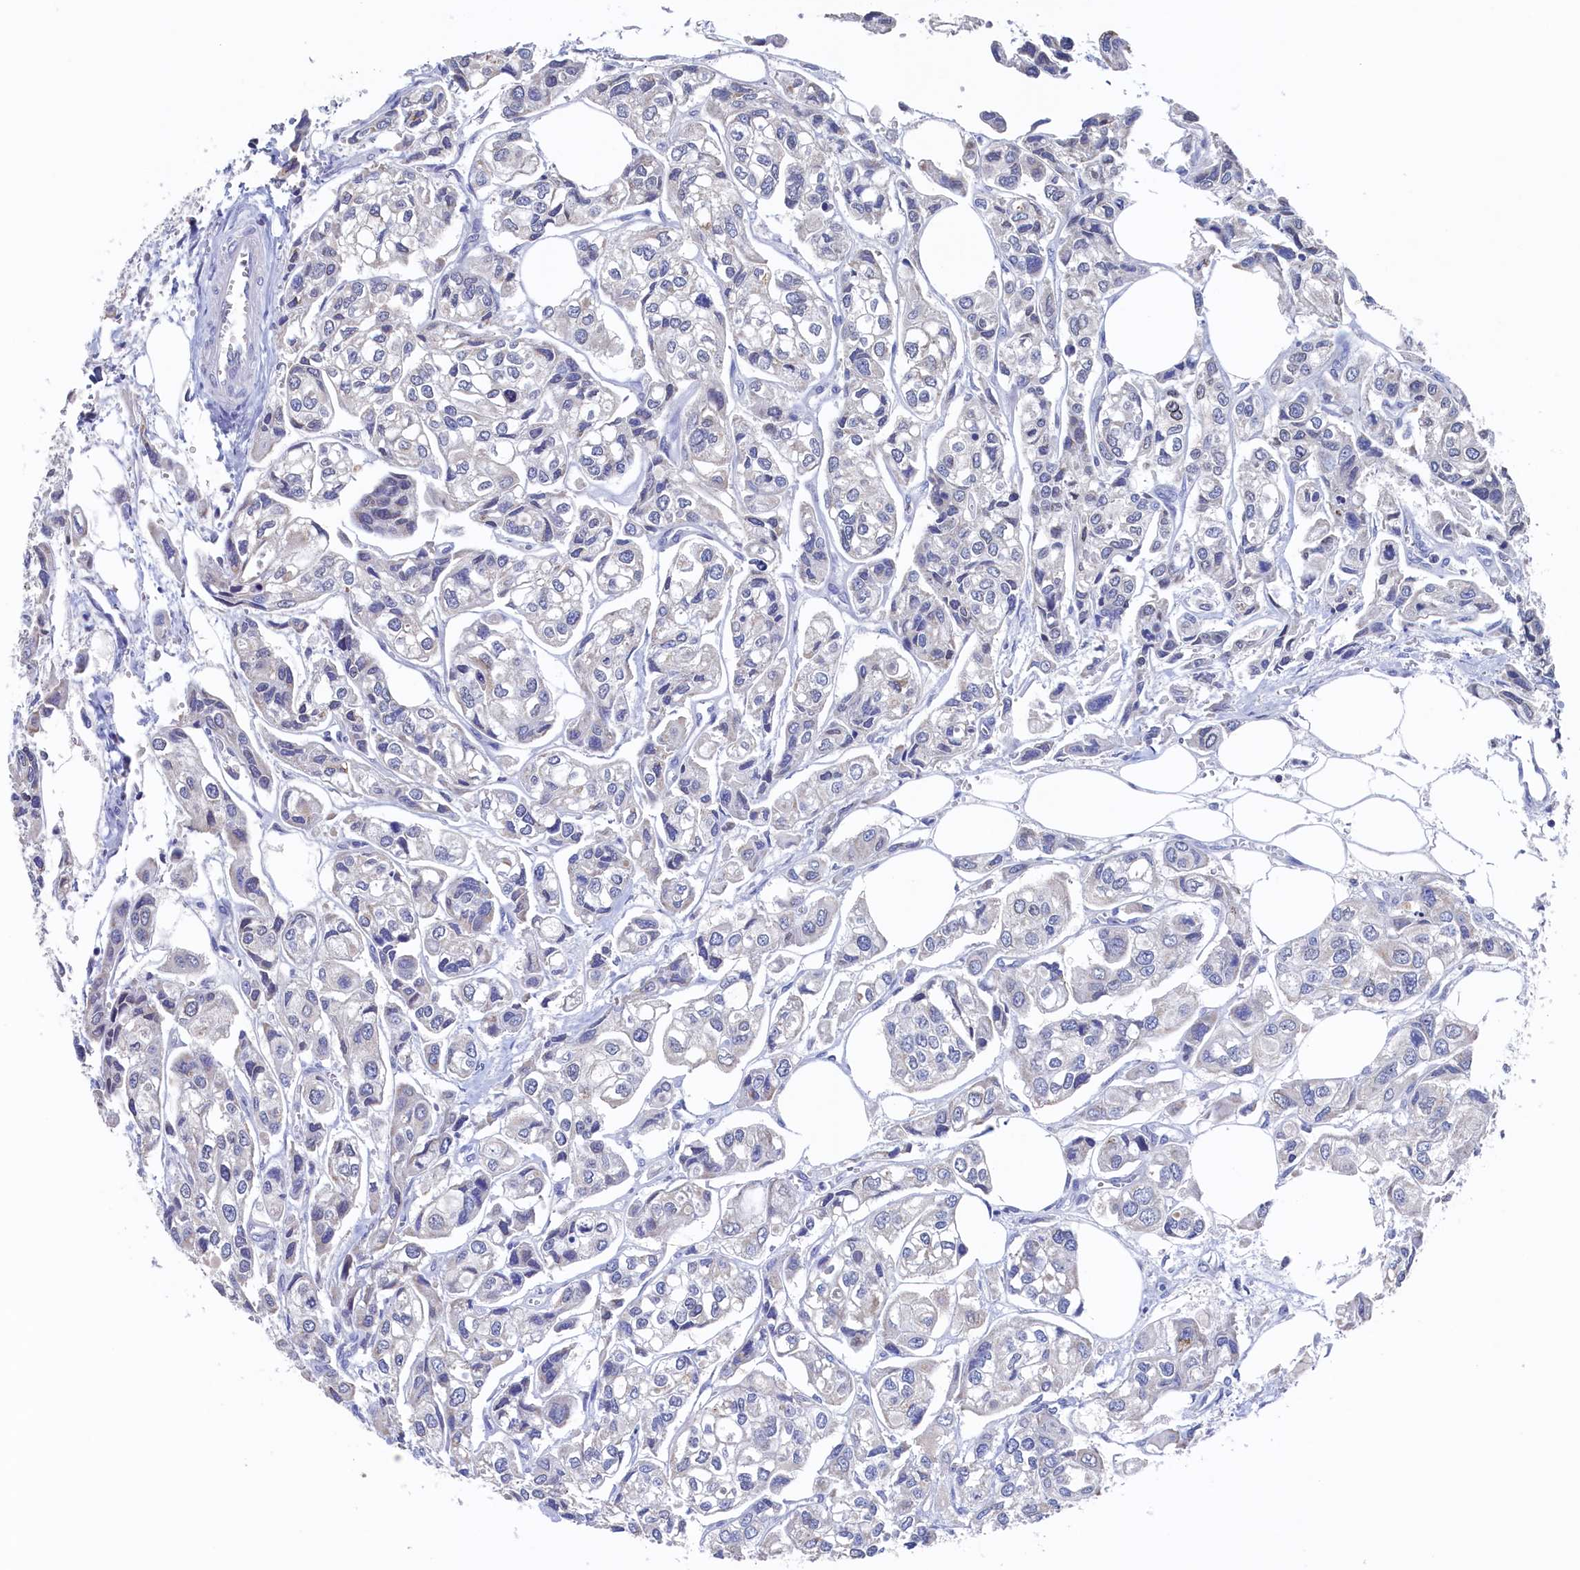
{"staining": {"intensity": "negative", "quantity": "none", "location": "none"}, "tissue": "urothelial cancer", "cell_type": "Tumor cells", "image_type": "cancer", "snomed": [{"axis": "morphology", "description": "Urothelial carcinoma, High grade"}, {"axis": "topography", "description": "Urinary bladder"}], "caption": "This is a photomicrograph of immunohistochemistry (IHC) staining of urothelial cancer, which shows no positivity in tumor cells.", "gene": "C11orf54", "patient": {"sex": "male", "age": 67}}